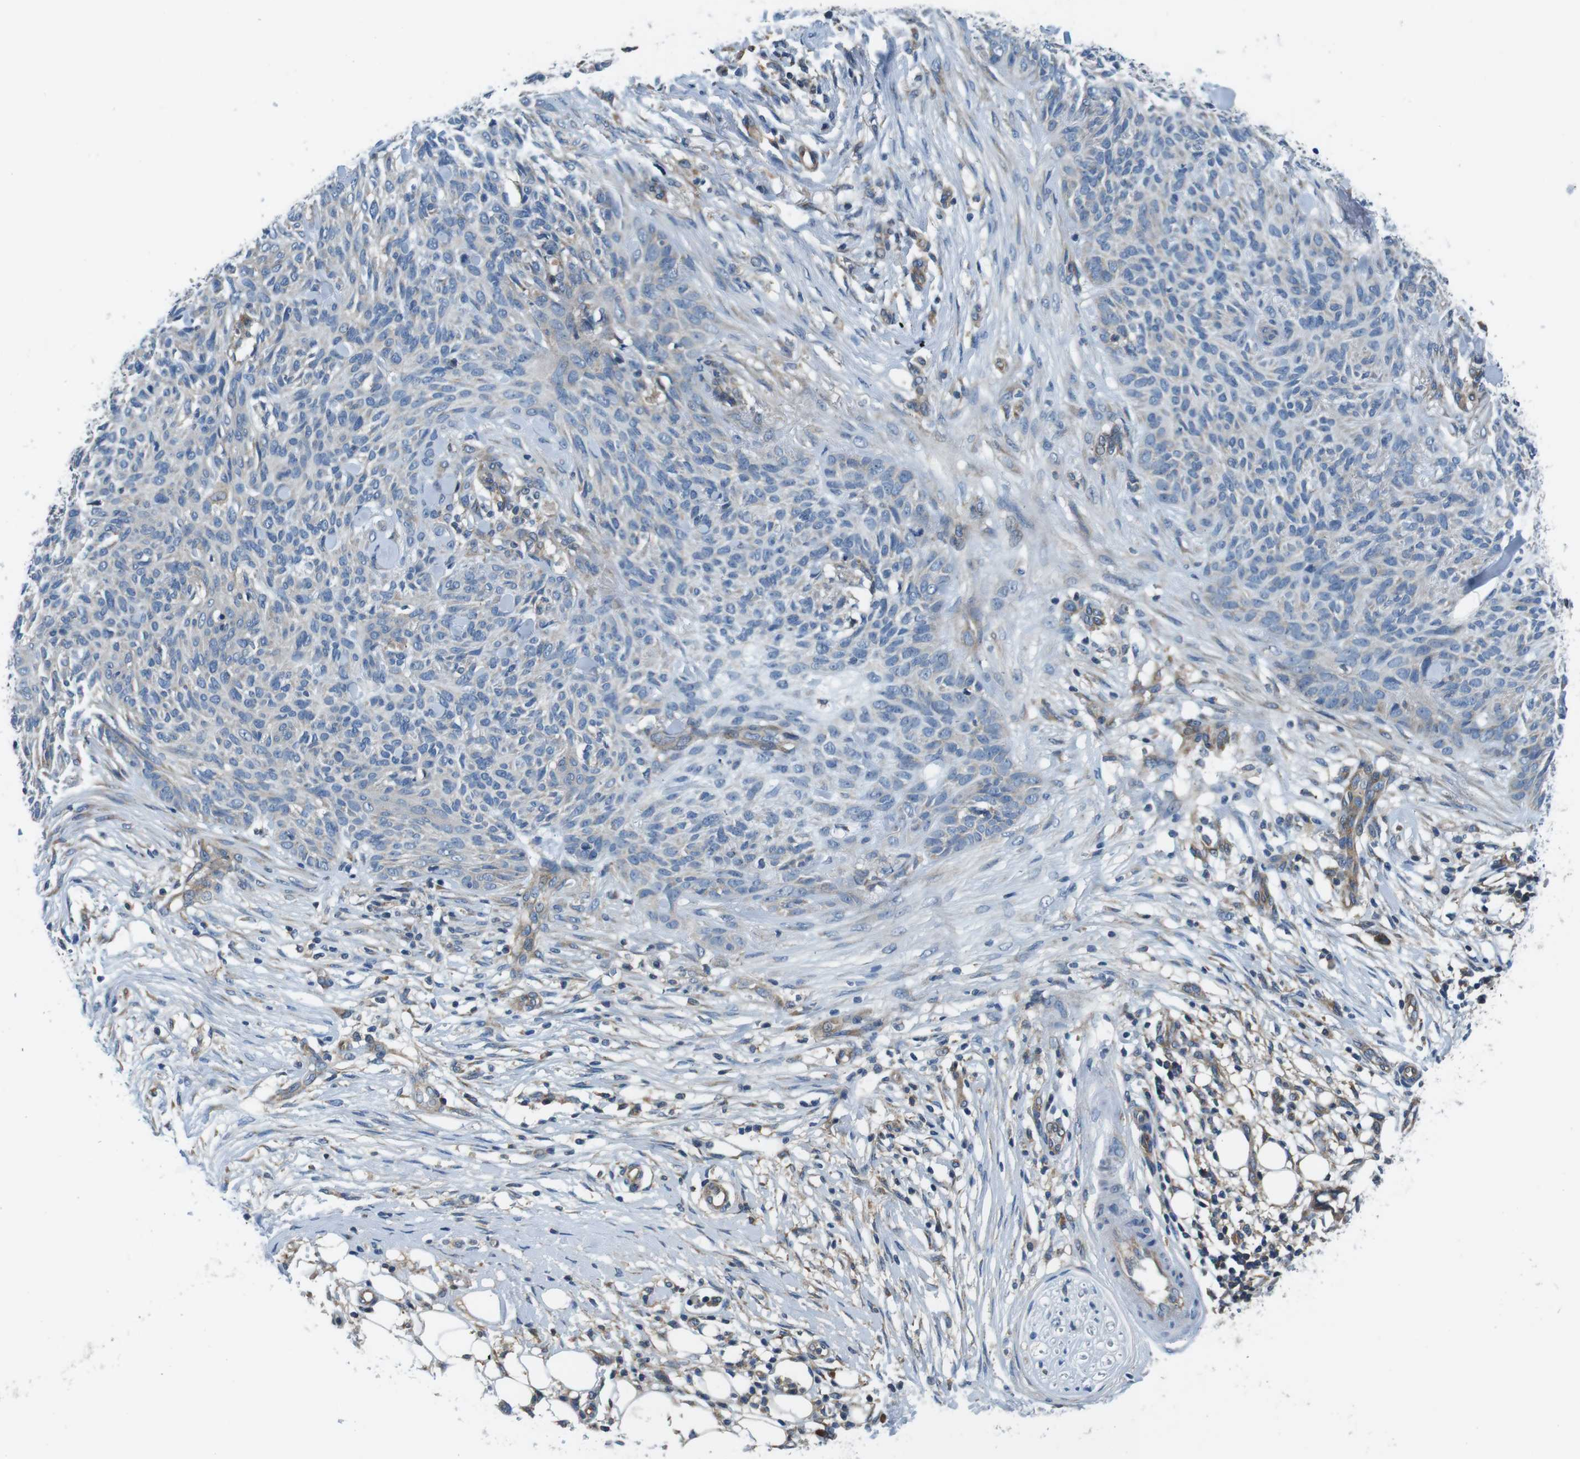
{"staining": {"intensity": "weak", "quantity": "25%-75%", "location": "cytoplasmic/membranous"}, "tissue": "skin cancer", "cell_type": "Tumor cells", "image_type": "cancer", "snomed": [{"axis": "morphology", "description": "Basal cell carcinoma"}, {"axis": "topography", "description": "Skin"}], "caption": "An immunohistochemistry photomicrograph of neoplastic tissue is shown. Protein staining in brown highlights weak cytoplasmic/membranous positivity in skin basal cell carcinoma within tumor cells.", "gene": "EIF2B5", "patient": {"sex": "female", "age": 84}}